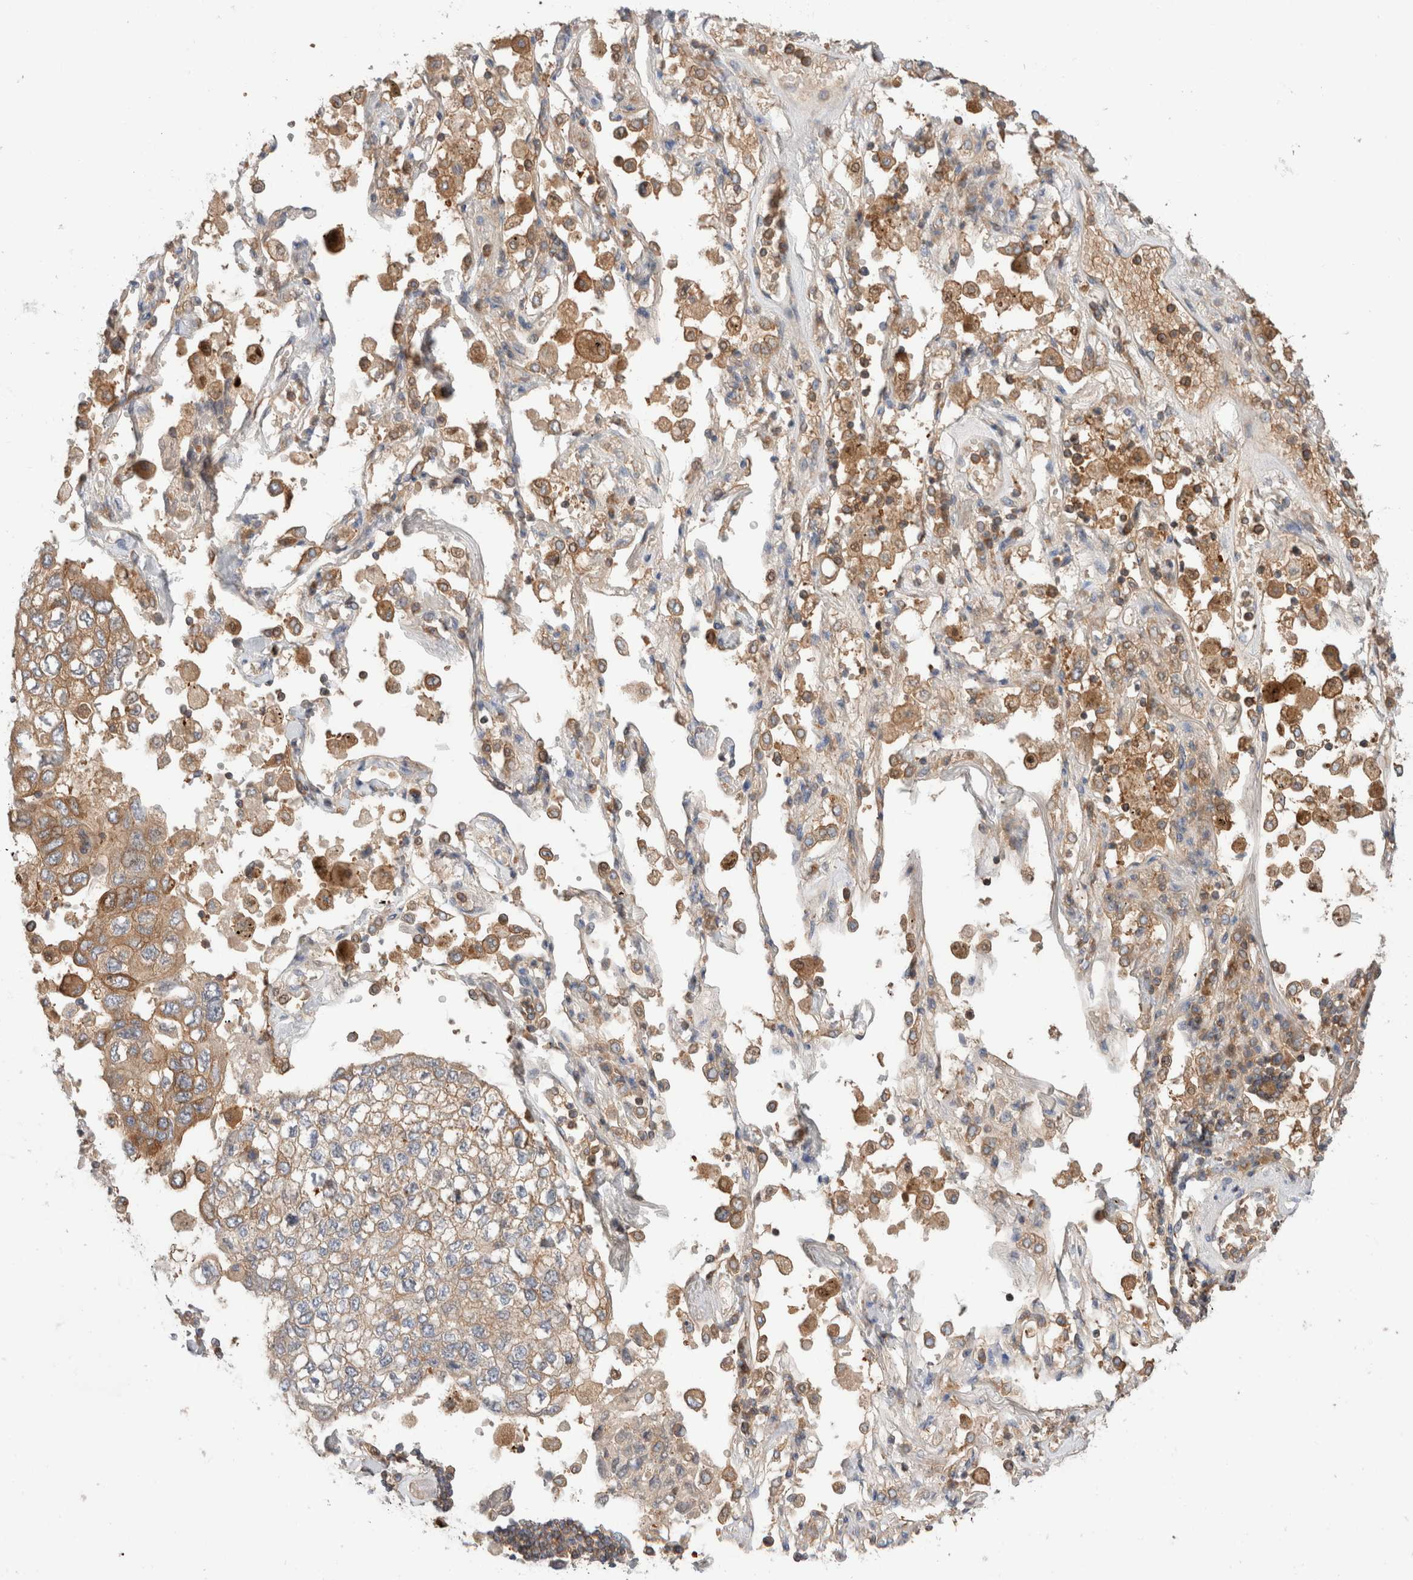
{"staining": {"intensity": "weak", "quantity": ">75%", "location": "cytoplasmic/membranous"}, "tissue": "lung cancer", "cell_type": "Tumor cells", "image_type": "cancer", "snomed": [{"axis": "morphology", "description": "Adenocarcinoma, NOS"}, {"axis": "topography", "description": "Lung"}], "caption": "A brown stain highlights weak cytoplasmic/membranous expression of a protein in lung cancer tumor cells. (Brightfield microscopy of DAB IHC at high magnification).", "gene": "KLHL14", "patient": {"sex": "male", "age": 63}}